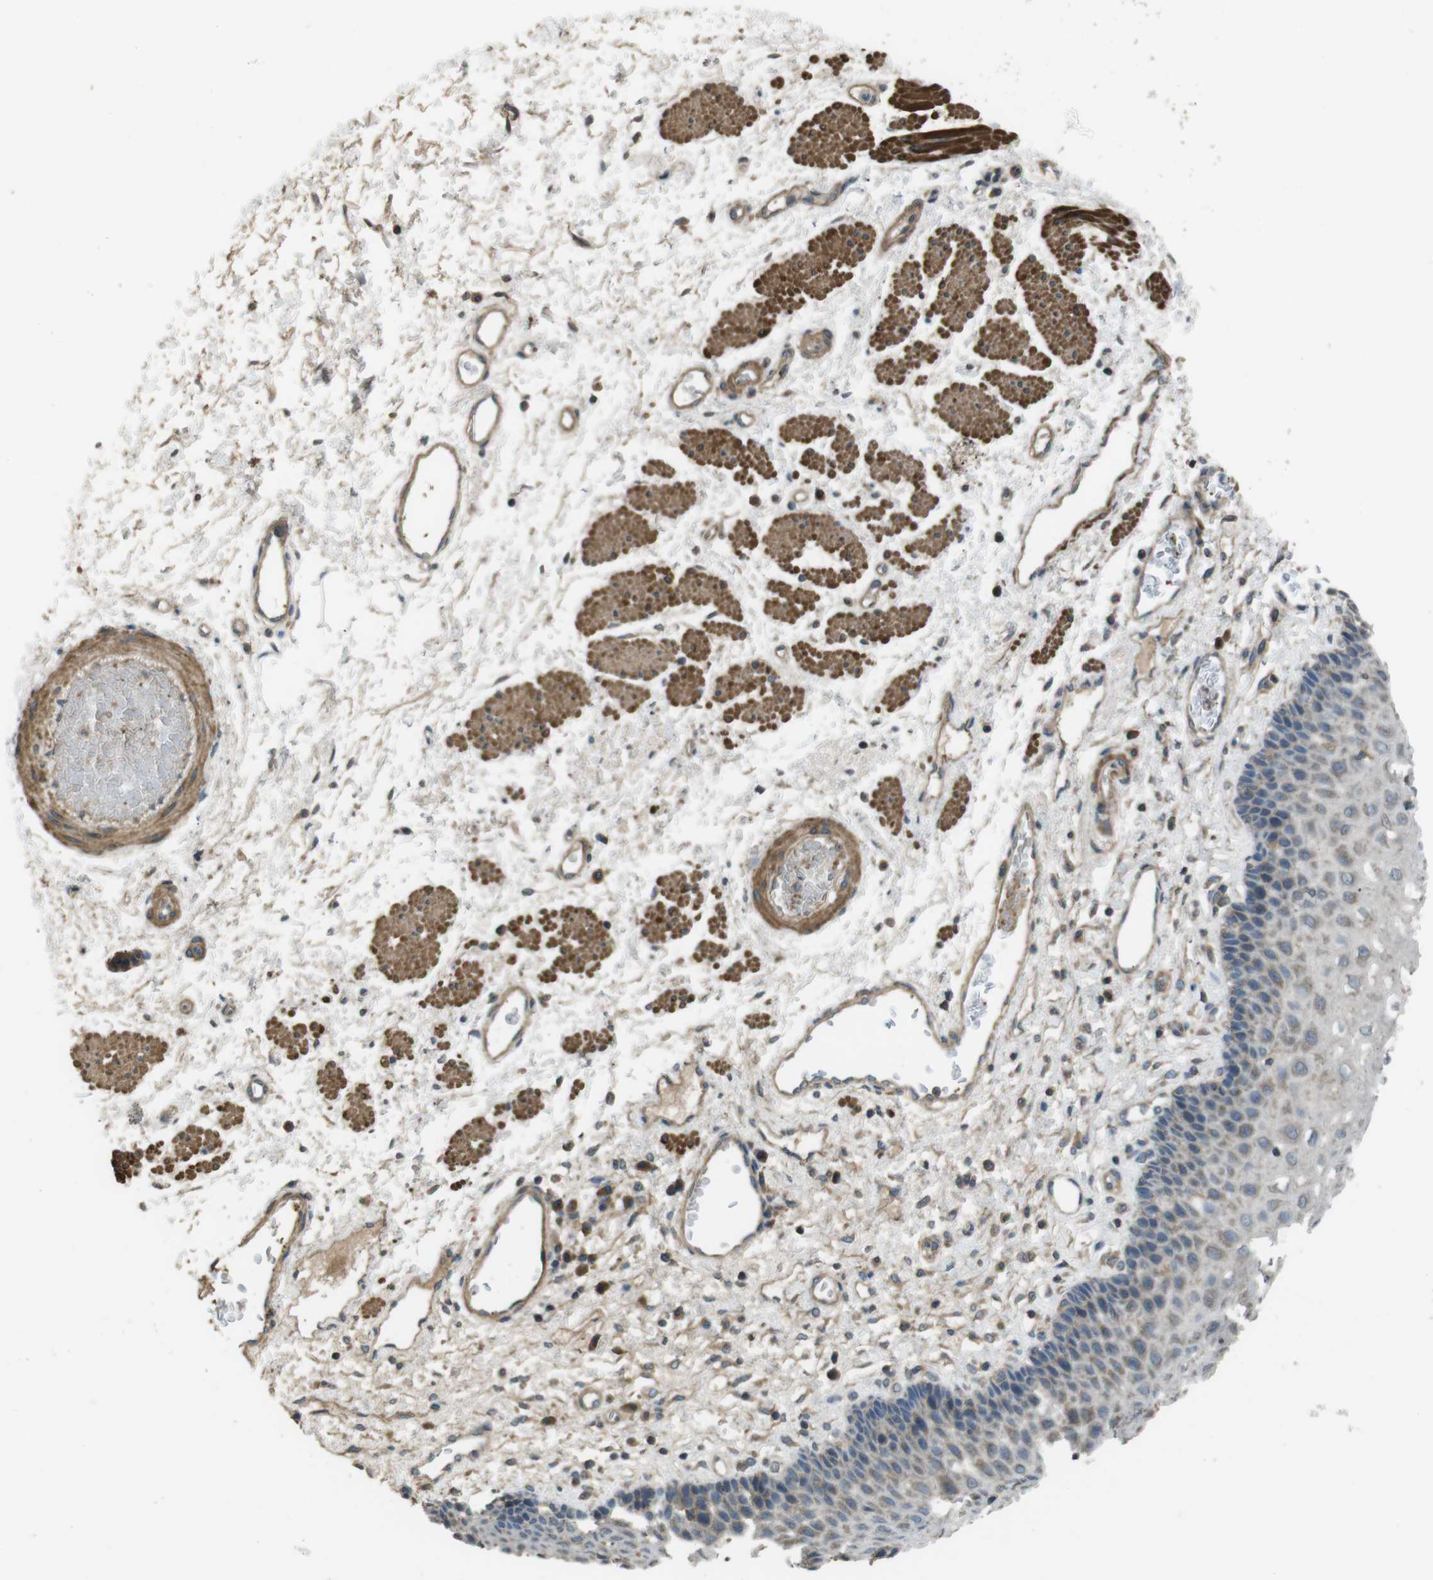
{"staining": {"intensity": "moderate", "quantity": "<25%", "location": "cytoplasmic/membranous"}, "tissue": "esophagus", "cell_type": "Squamous epithelial cells", "image_type": "normal", "snomed": [{"axis": "morphology", "description": "Normal tissue, NOS"}, {"axis": "topography", "description": "Esophagus"}], "caption": "Esophagus stained with DAB (3,3'-diaminobenzidine) IHC shows low levels of moderate cytoplasmic/membranous staining in about <25% of squamous epithelial cells. (IHC, brightfield microscopy, high magnification).", "gene": "FUT2", "patient": {"sex": "male", "age": 54}}